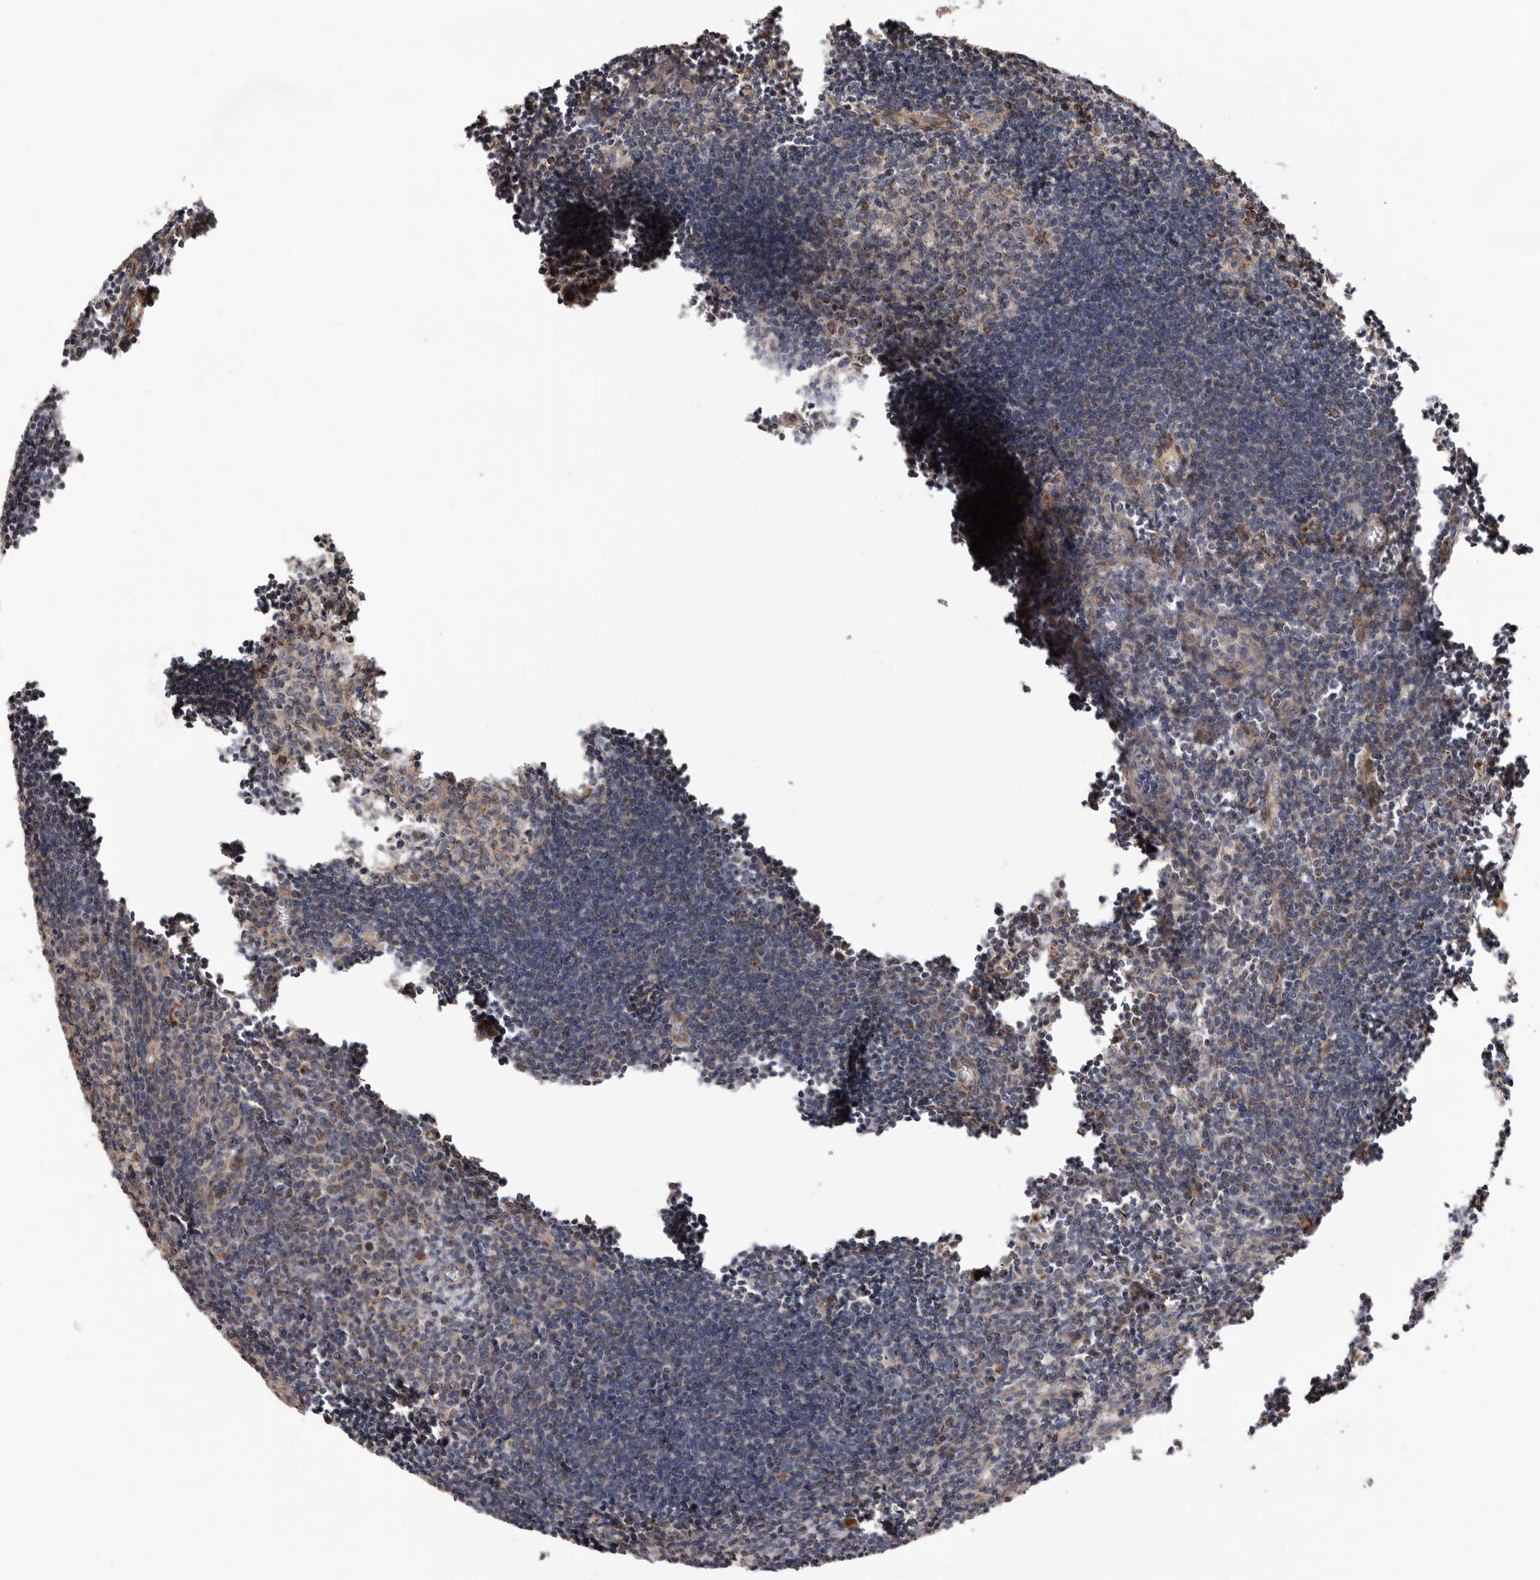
{"staining": {"intensity": "strong", "quantity": "25%-75%", "location": "cytoplasmic/membranous"}, "tissue": "lymph node", "cell_type": "Germinal center cells", "image_type": "normal", "snomed": [{"axis": "morphology", "description": "Normal tissue, NOS"}, {"axis": "morphology", "description": "Malignant melanoma, Metastatic site"}, {"axis": "topography", "description": "Lymph node"}], "caption": "Lymph node stained with DAB (3,3'-diaminobenzidine) immunohistochemistry (IHC) reveals high levels of strong cytoplasmic/membranous positivity in about 25%-75% of germinal center cells. The staining was performed using DAB (3,3'-diaminobenzidine), with brown indicating positive protein expression. Nuclei are stained blue with hematoxylin.", "gene": "PROKR1", "patient": {"sex": "male", "age": 41}}